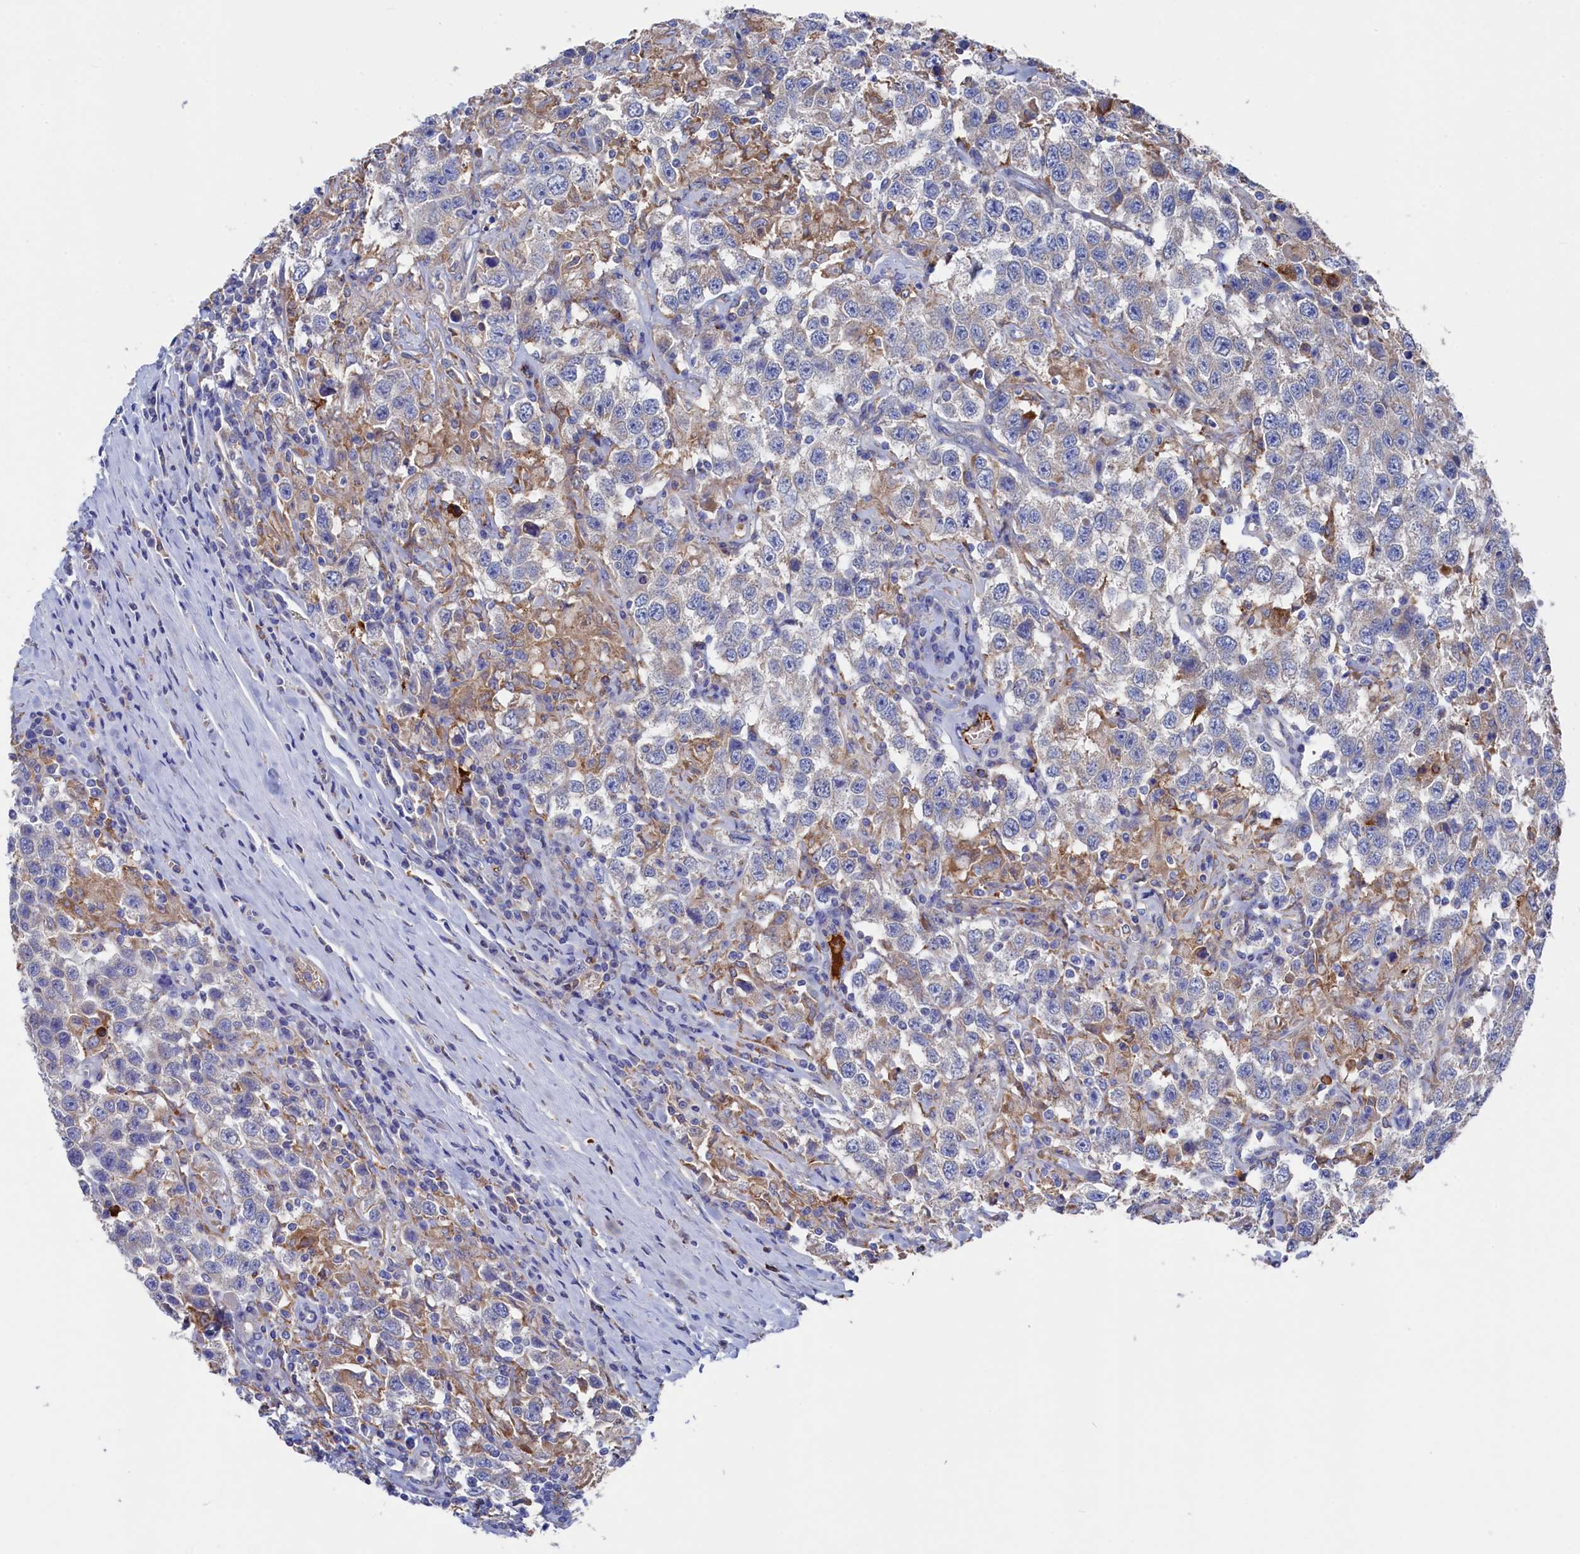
{"staining": {"intensity": "negative", "quantity": "none", "location": "none"}, "tissue": "testis cancer", "cell_type": "Tumor cells", "image_type": "cancer", "snomed": [{"axis": "morphology", "description": "Seminoma, NOS"}, {"axis": "topography", "description": "Testis"}], "caption": "Human testis cancer (seminoma) stained for a protein using IHC shows no staining in tumor cells.", "gene": "C12orf73", "patient": {"sex": "male", "age": 41}}